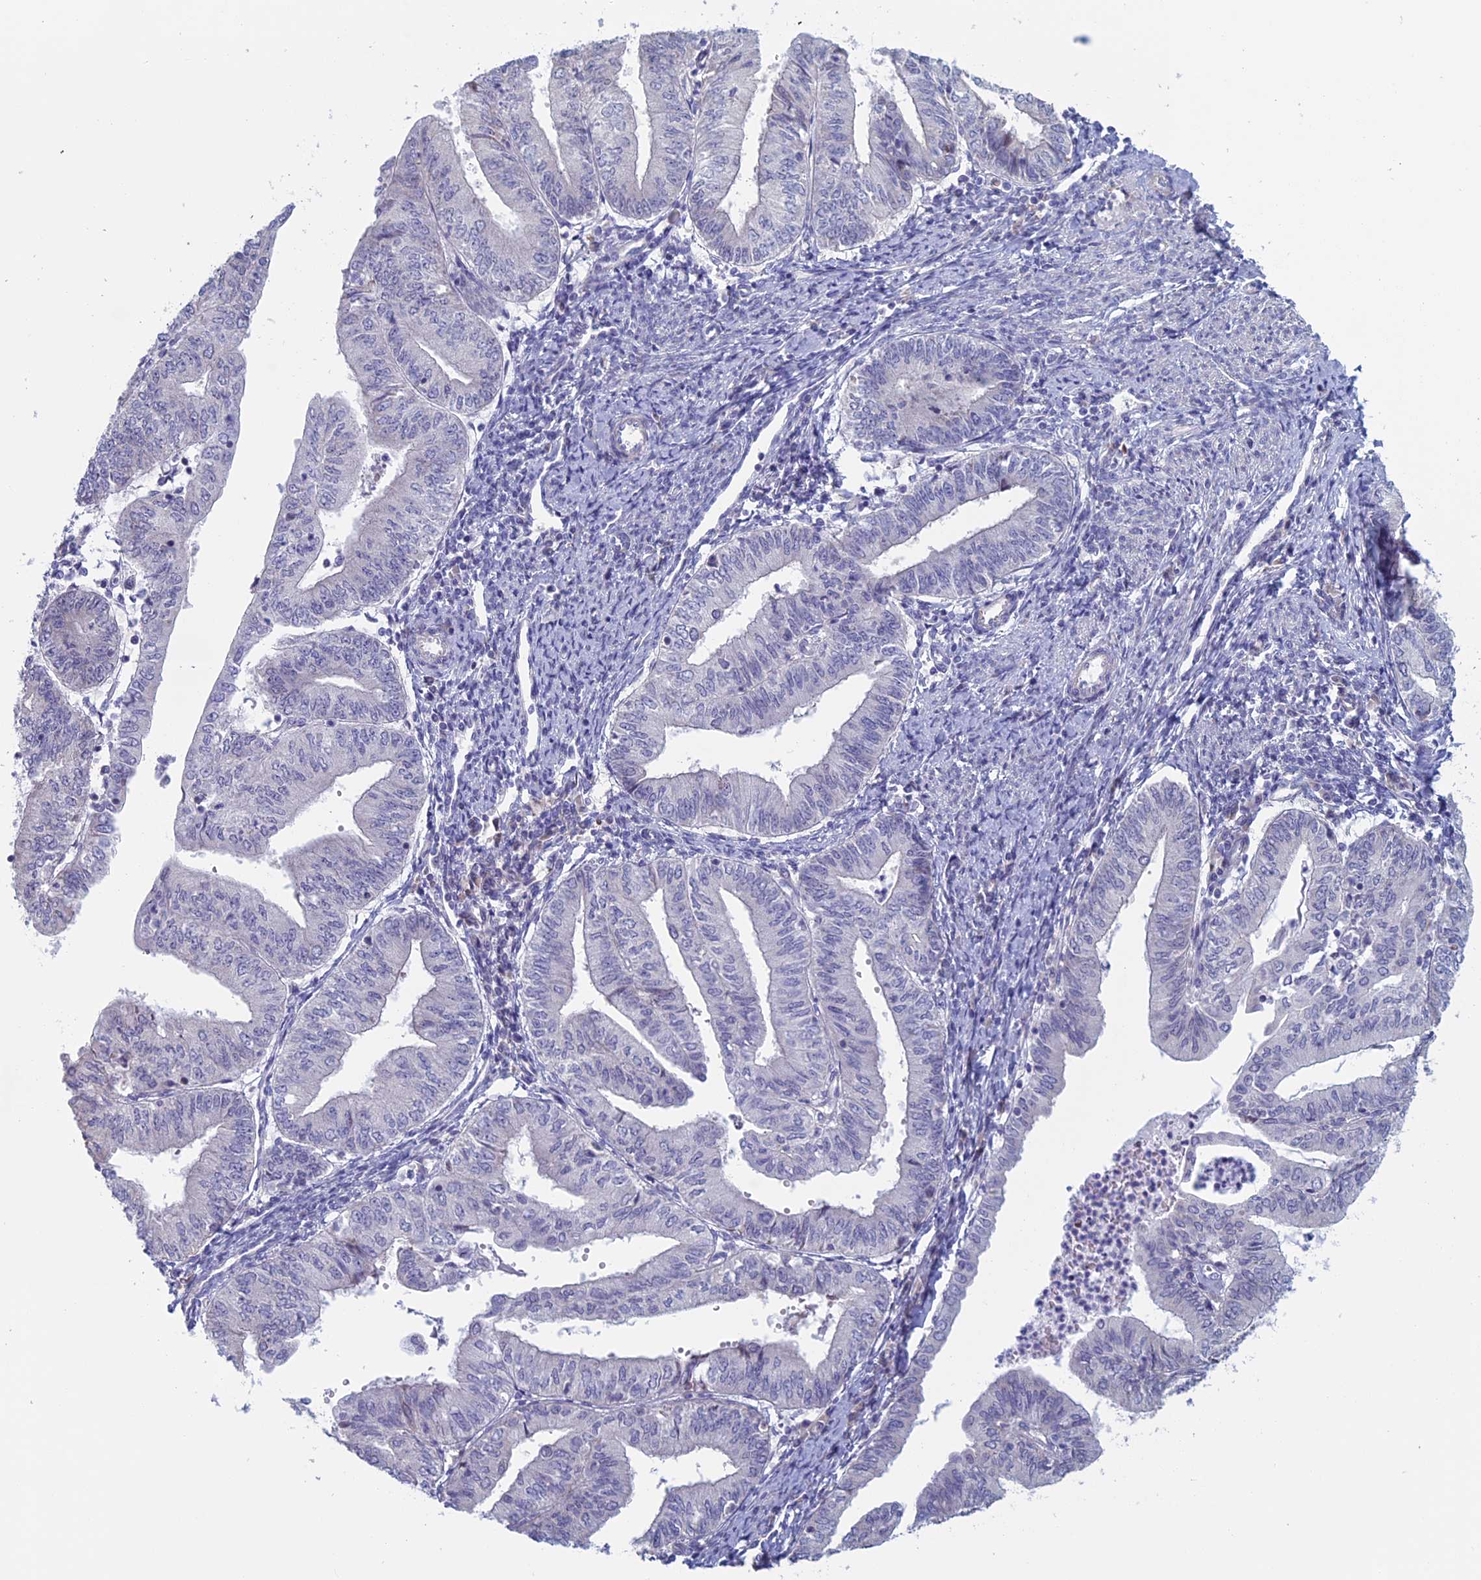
{"staining": {"intensity": "negative", "quantity": "none", "location": "none"}, "tissue": "endometrial cancer", "cell_type": "Tumor cells", "image_type": "cancer", "snomed": [{"axis": "morphology", "description": "Adenocarcinoma, NOS"}, {"axis": "topography", "description": "Endometrium"}], "caption": "Endometrial cancer was stained to show a protein in brown. There is no significant staining in tumor cells.", "gene": "BCL2L10", "patient": {"sex": "female", "age": 66}}